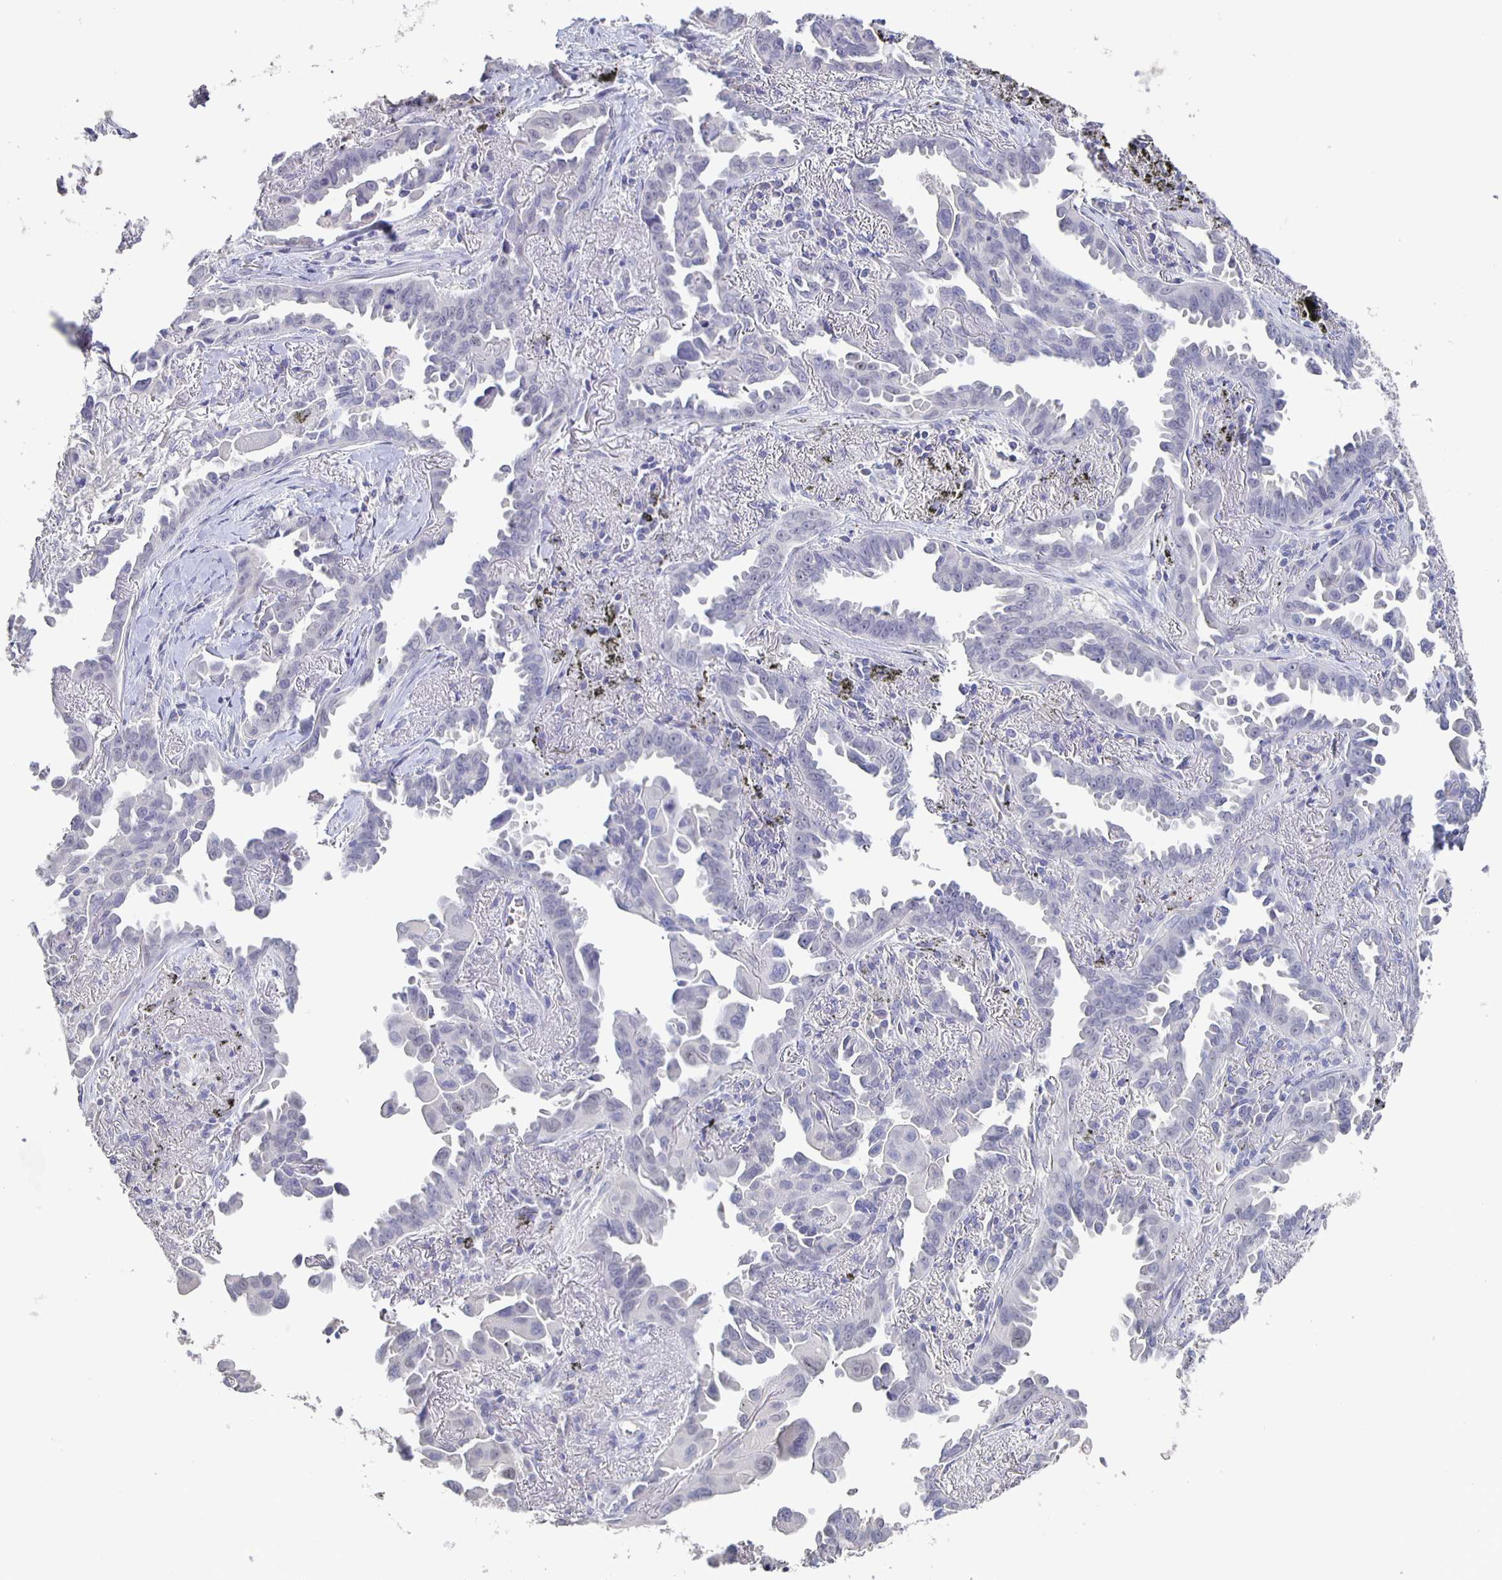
{"staining": {"intensity": "negative", "quantity": "none", "location": "none"}, "tissue": "lung cancer", "cell_type": "Tumor cells", "image_type": "cancer", "snomed": [{"axis": "morphology", "description": "Adenocarcinoma, NOS"}, {"axis": "topography", "description": "Lung"}], "caption": "This is an immunohistochemistry histopathology image of adenocarcinoma (lung). There is no positivity in tumor cells.", "gene": "CACNA2D2", "patient": {"sex": "male", "age": 68}}